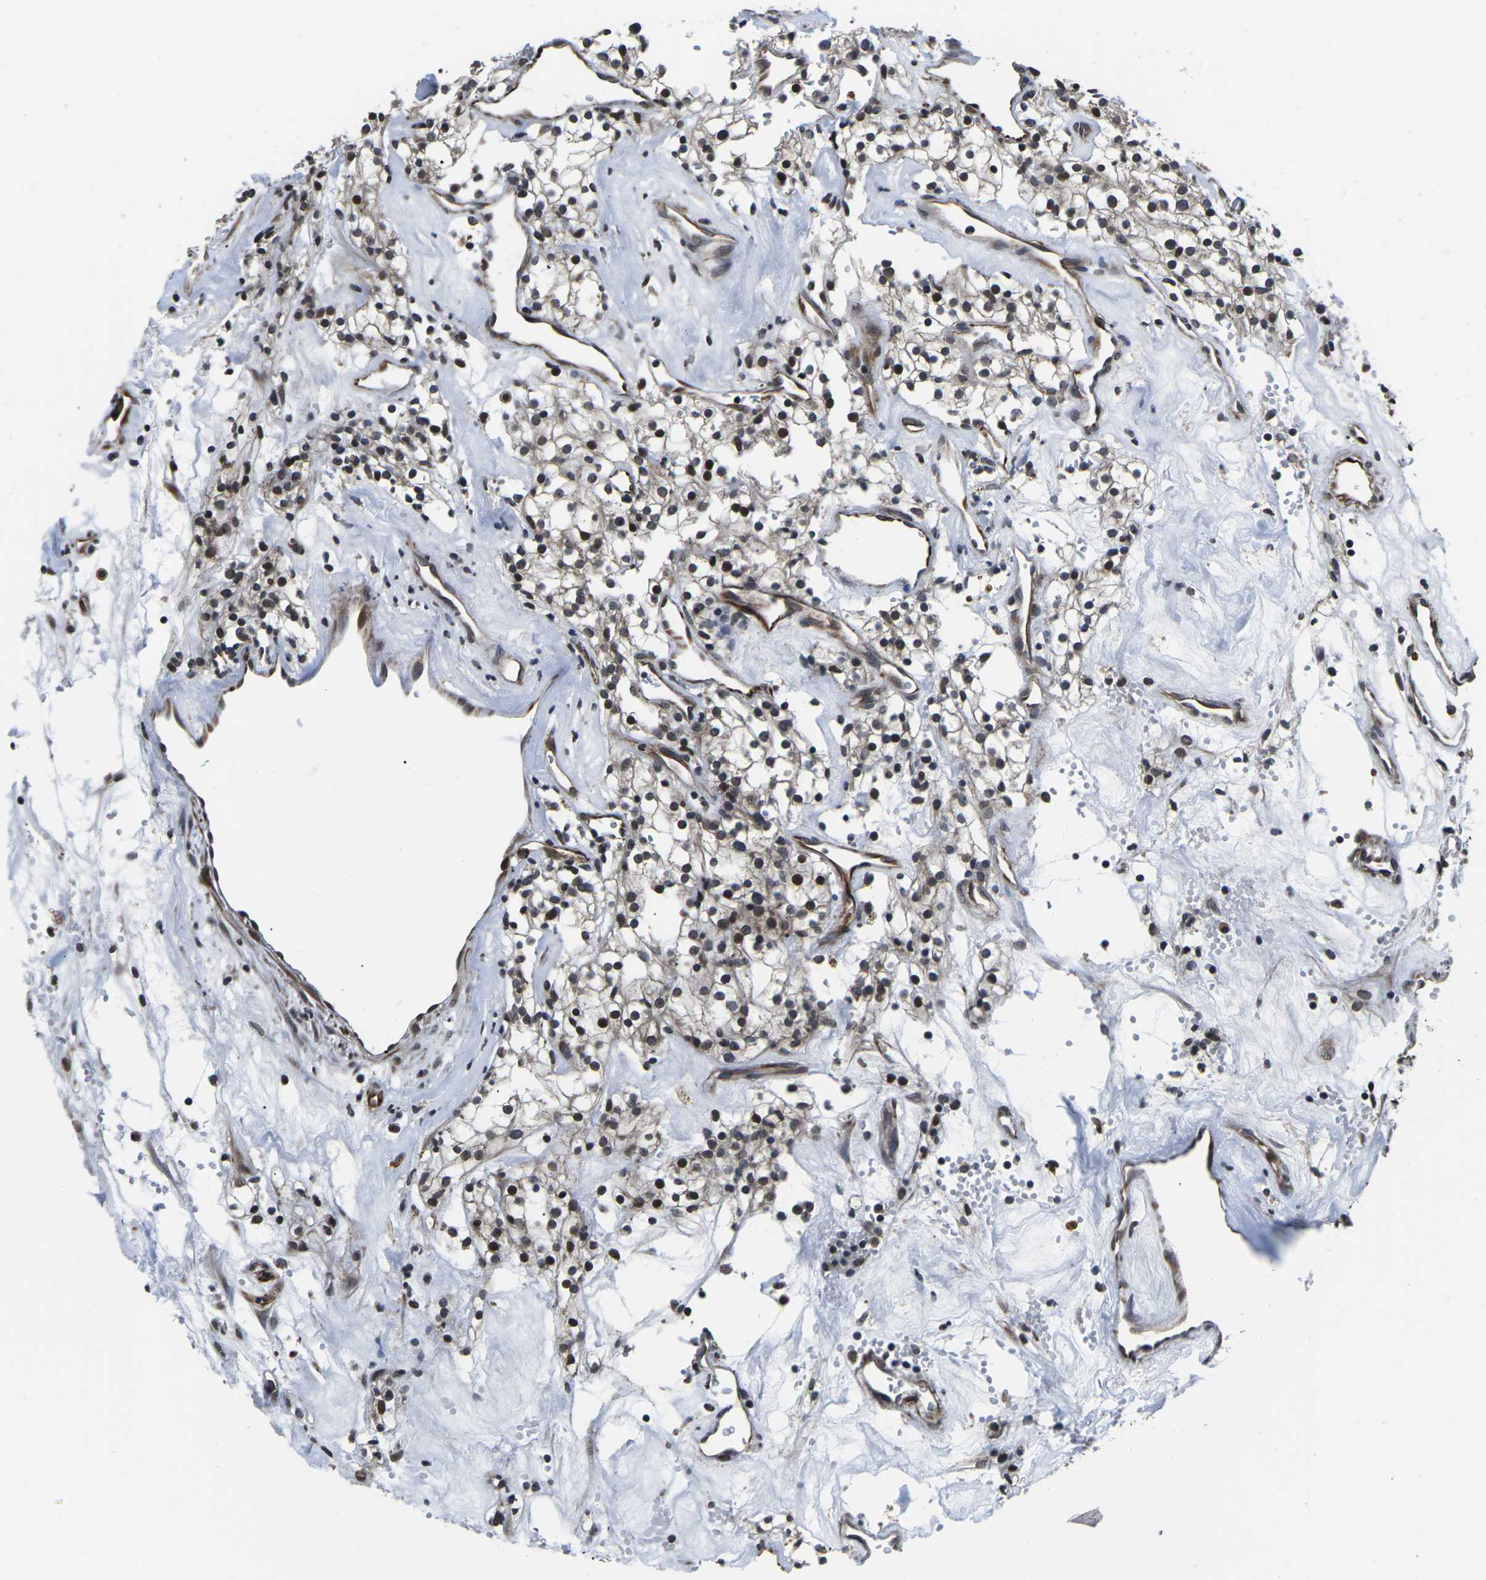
{"staining": {"intensity": "strong", "quantity": ">75%", "location": "nuclear"}, "tissue": "renal cancer", "cell_type": "Tumor cells", "image_type": "cancer", "snomed": [{"axis": "morphology", "description": "Adenocarcinoma, NOS"}, {"axis": "topography", "description": "Kidney"}], "caption": "Tumor cells show high levels of strong nuclear positivity in approximately >75% of cells in adenocarcinoma (renal).", "gene": "CCNE1", "patient": {"sex": "male", "age": 59}}